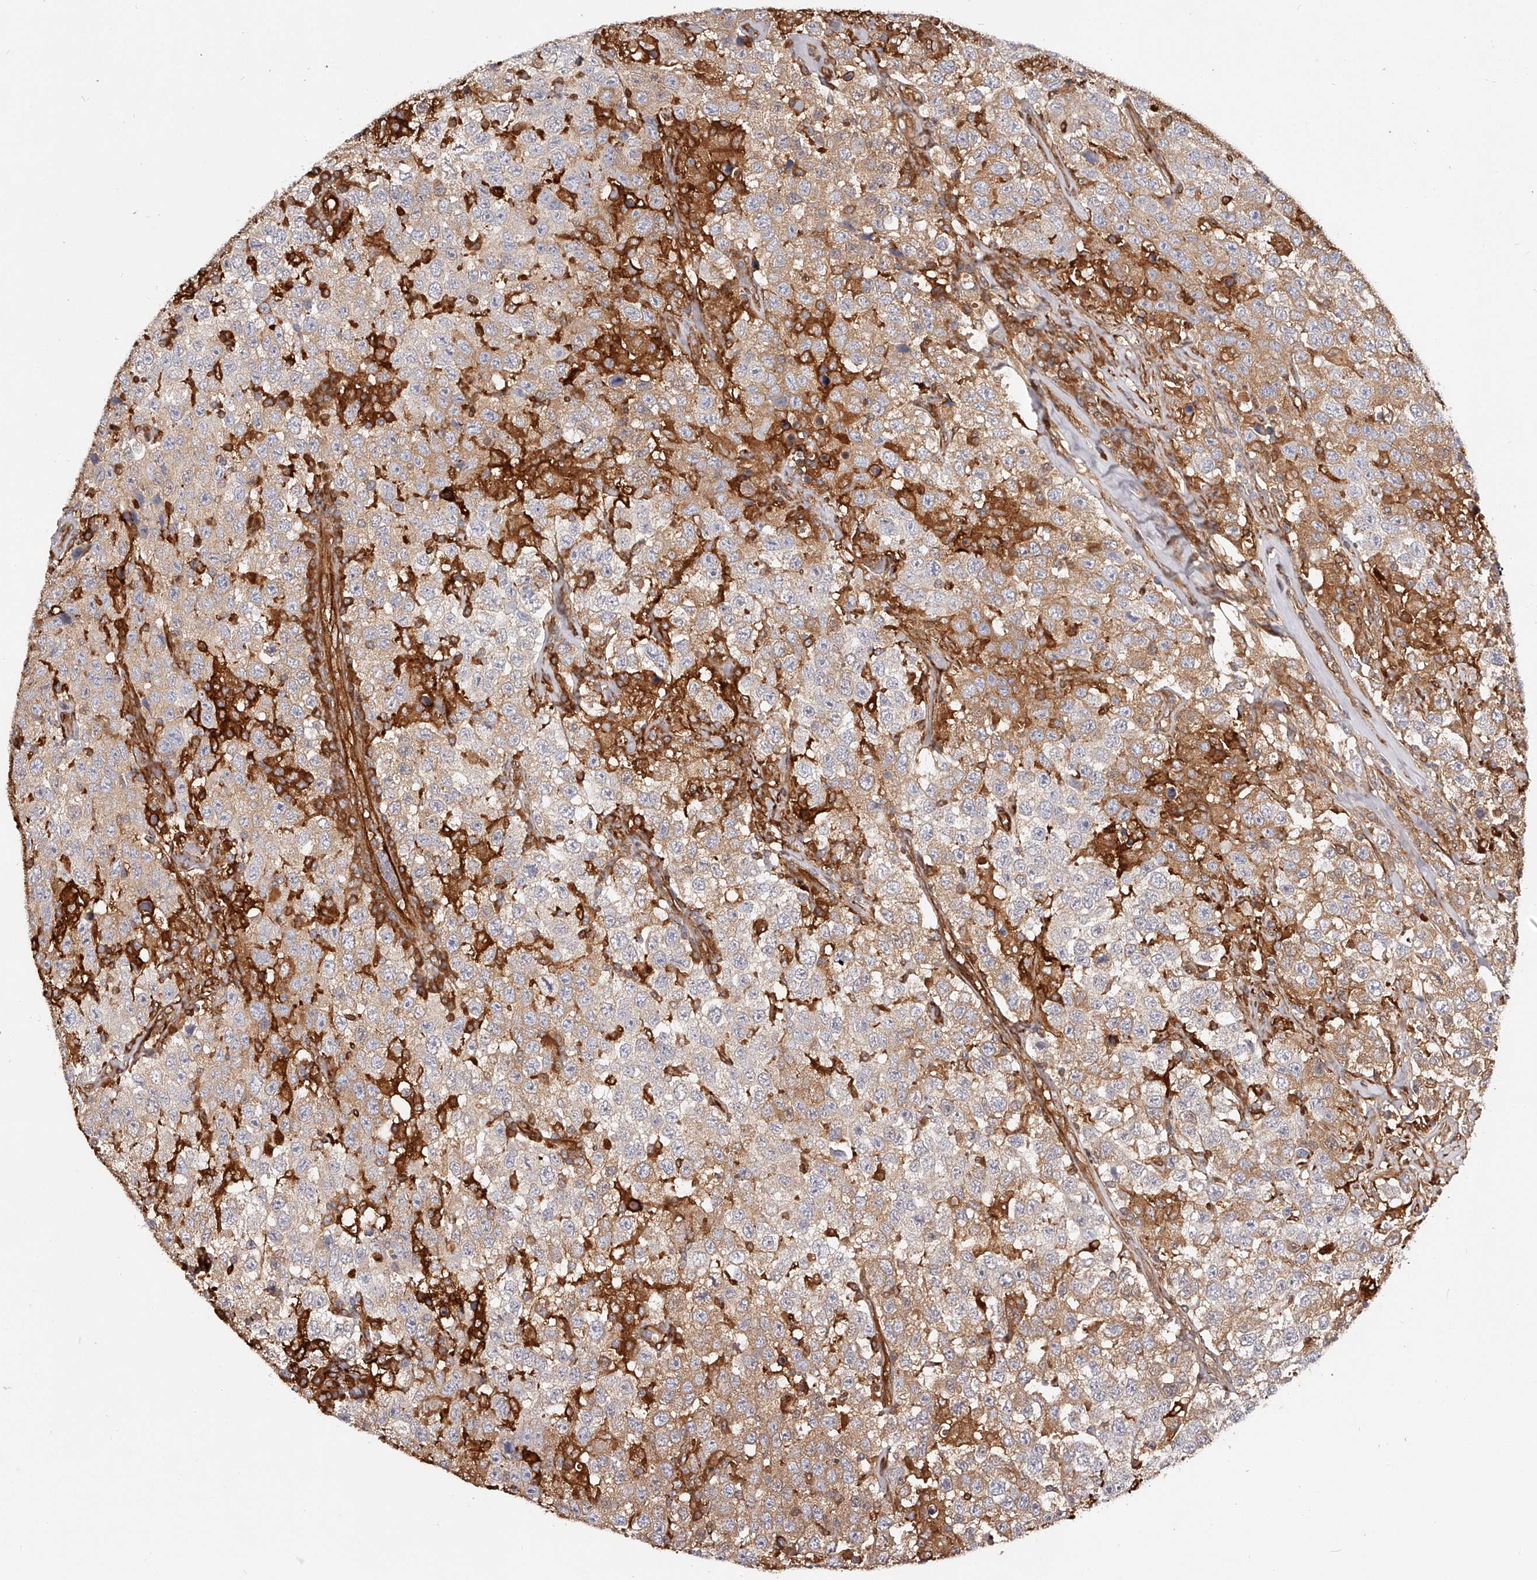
{"staining": {"intensity": "moderate", "quantity": ">75%", "location": "cytoplasmic/membranous"}, "tissue": "testis cancer", "cell_type": "Tumor cells", "image_type": "cancer", "snomed": [{"axis": "morphology", "description": "Seminoma, NOS"}, {"axis": "topography", "description": "Testis"}], "caption": "Tumor cells display medium levels of moderate cytoplasmic/membranous staining in approximately >75% of cells in human testis cancer (seminoma).", "gene": "LAP3", "patient": {"sex": "male", "age": 41}}